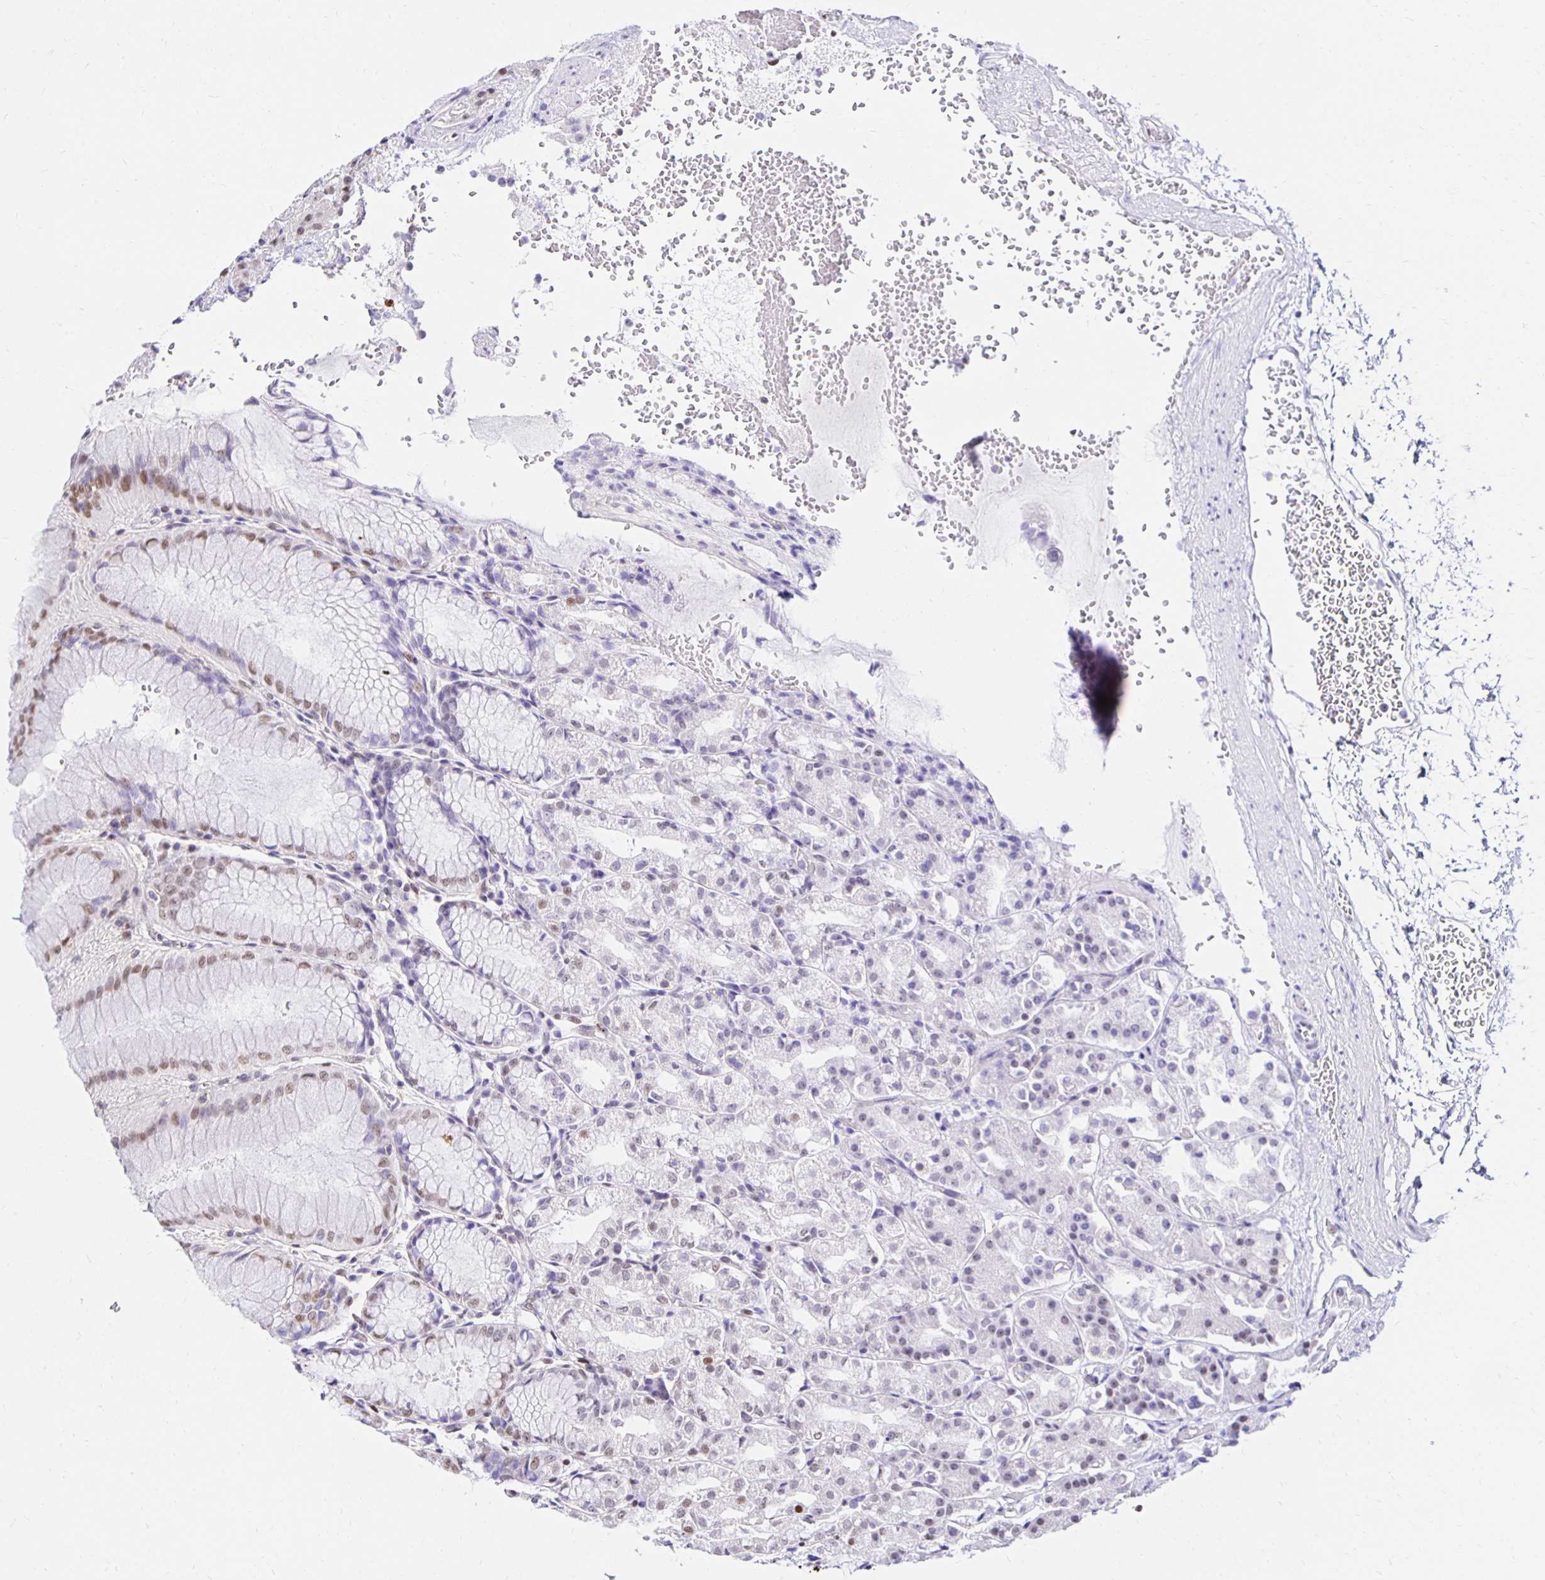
{"staining": {"intensity": "moderate", "quantity": "<25%", "location": "nuclear"}, "tissue": "stomach", "cell_type": "Glandular cells", "image_type": "normal", "snomed": [{"axis": "morphology", "description": "Normal tissue, NOS"}, {"axis": "topography", "description": "Stomach"}], "caption": "Glandular cells exhibit low levels of moderate nuclear staining in approximately <25% of cells in unremarkable stomach. (IHC, brightfield microscopy, high magnification).", "gene": "ZNF579", "patient": {"sex": "female", "age": 57}}